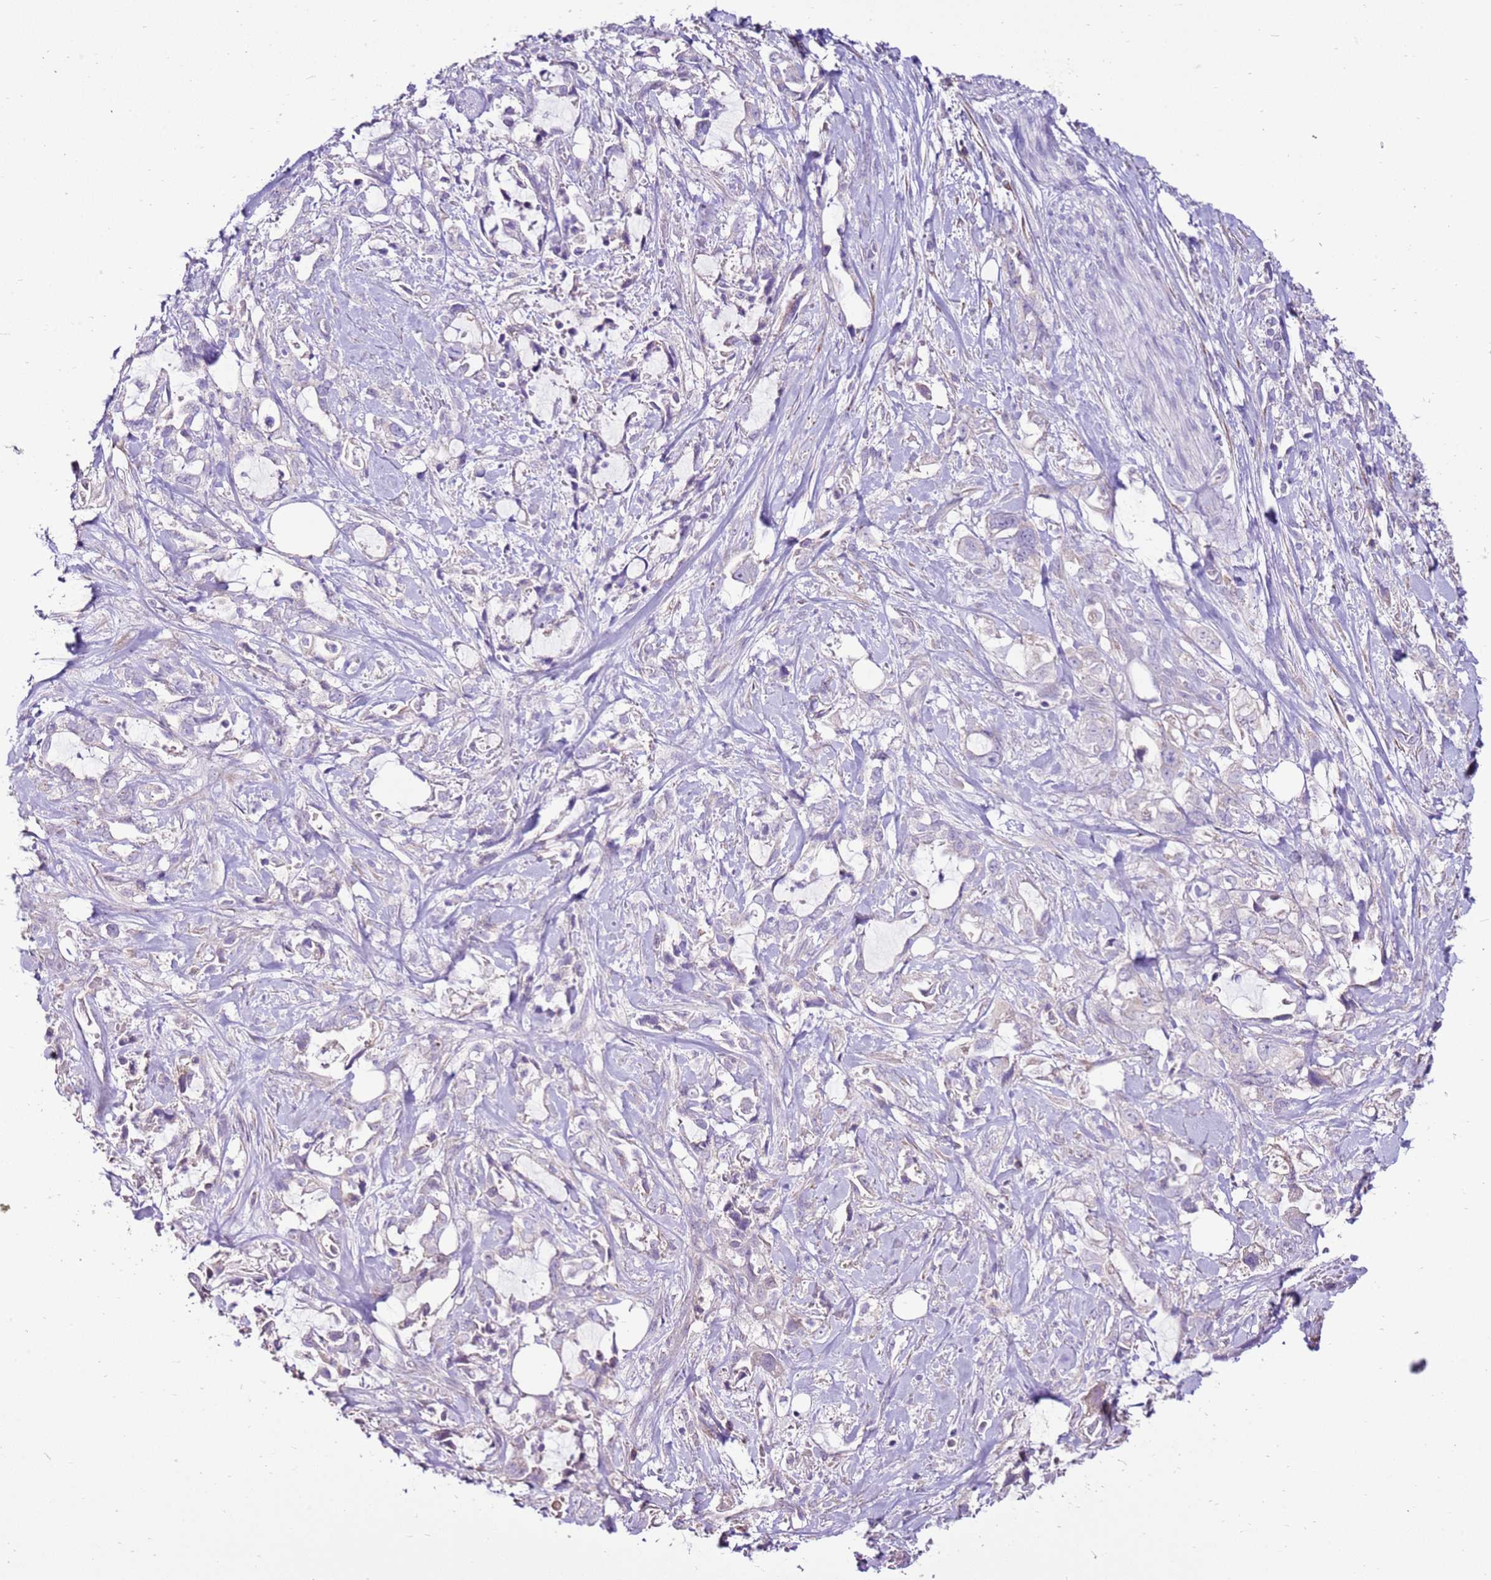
{"staining": {"intensity": "negative", "quantity": "none", "location": "none"}, "tissue": "pancreatic cancer", "cell_type": "Tumor cells", "image_type": "cancer", "snomed": [{"axis": "morphology", "description": "Adenocarcinoma, NOS"}, {"axis": "topography", "description": "Pancreas"}], "caption": "Immunohistochemistry of pancreatic cancer reveals no positivity in tumor cells.", "gene": "SLC38A5", "patient": {"sex": "female", "age": 61}}